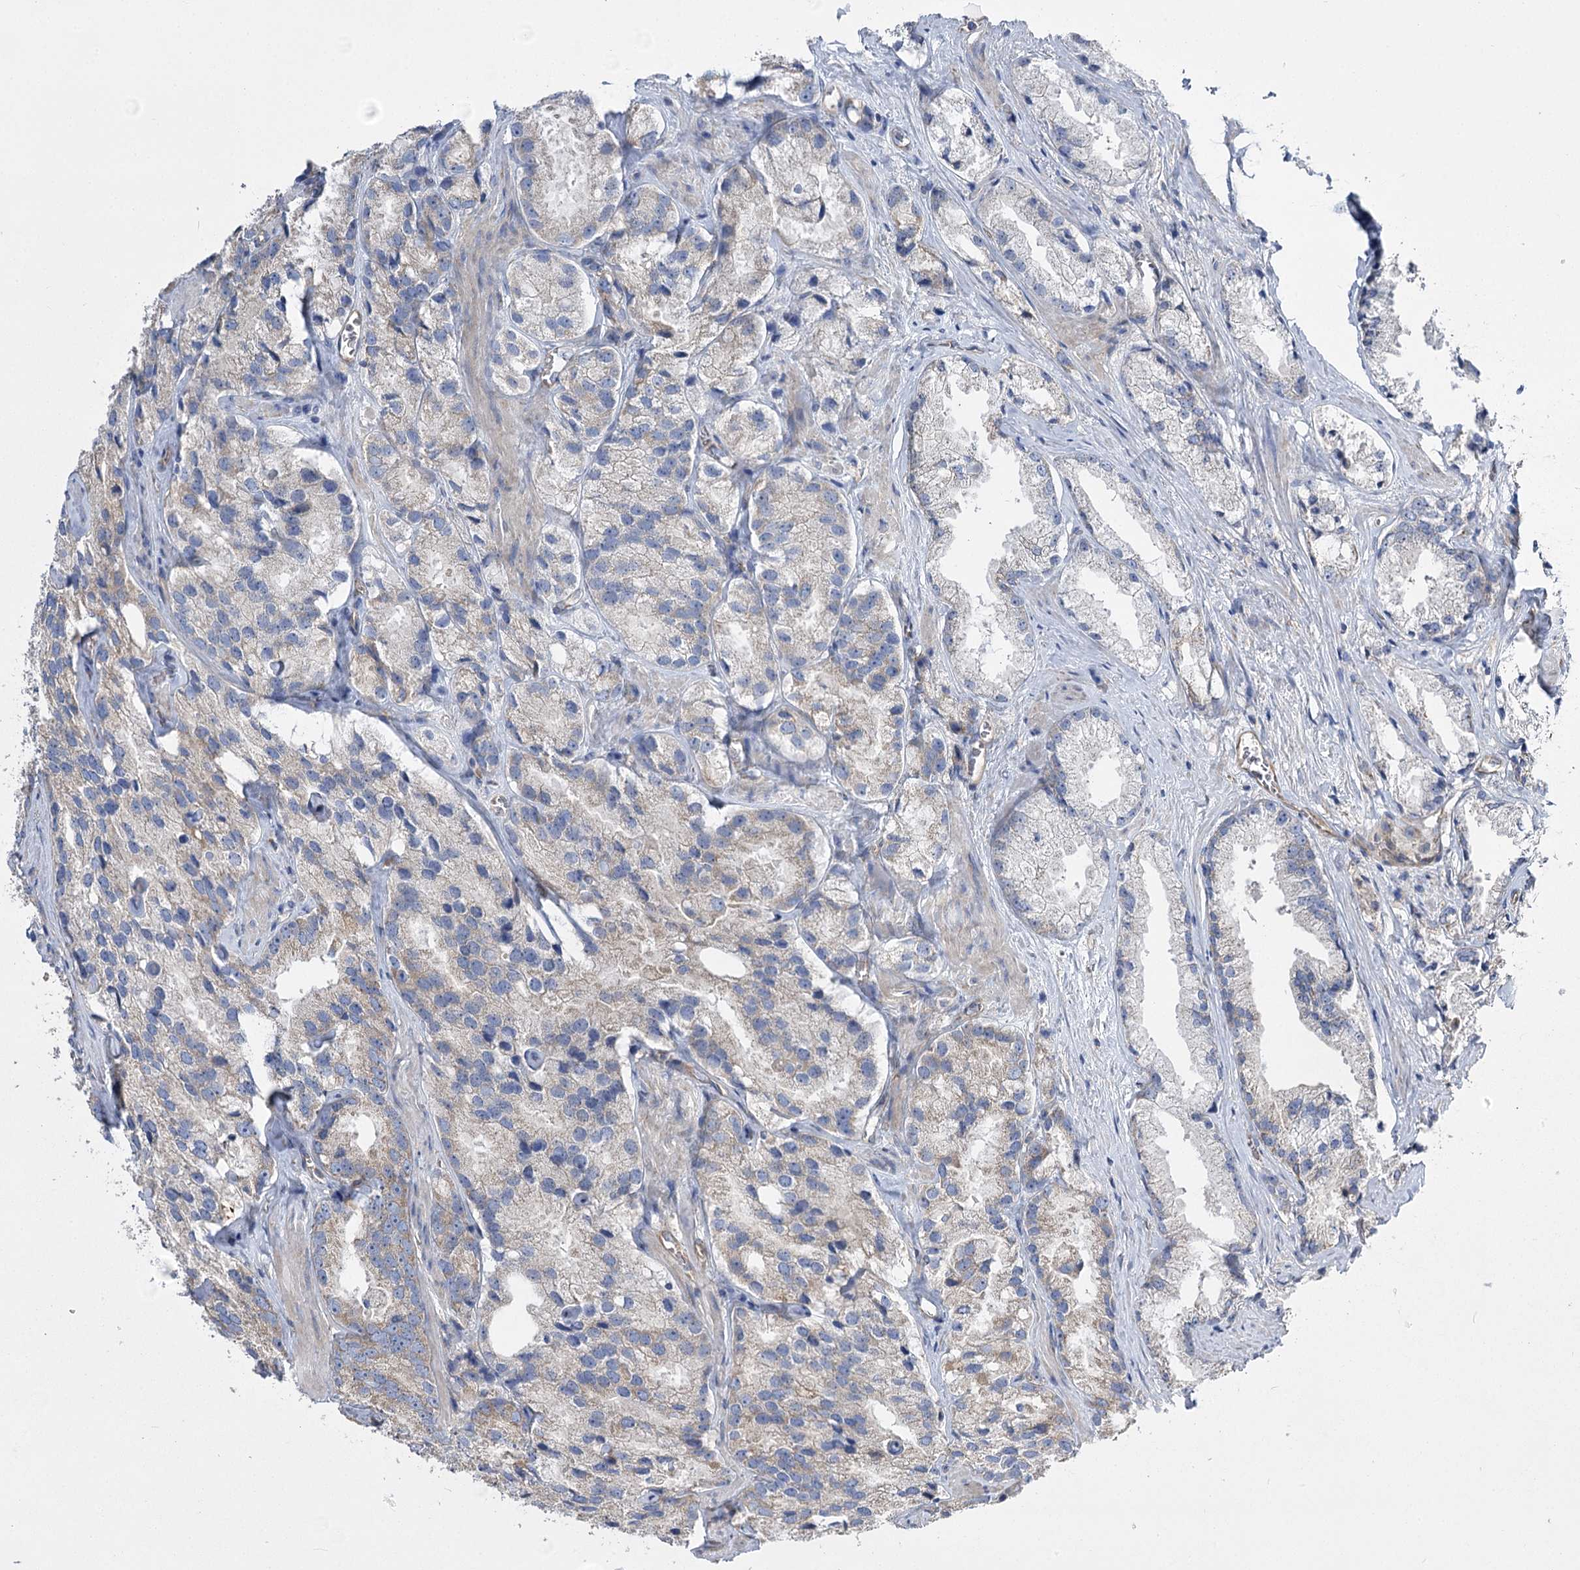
{"staining": {"intensity": "negative", "quantity": "none", "location": "none"}, "tissue": "prostate cancer", "cell_type": "Tumor cells", "image_type": "cancer", "snomed": [{"axis": "morphology", "description": "Adenocarcinoma, High grade"}, {"axis": "topography", "description": "Prostate"}], "caption": "Tumor cells are negative for brown protein staining in high-grade adenocarcinoma (prostate). (DAB (3,3'-diaminobenzidine) immunohistochemistry visualized using brightfield microscopy, high magnification).", "gene": "RMDN2", "patient": {"sex": "male", "age": 66}}